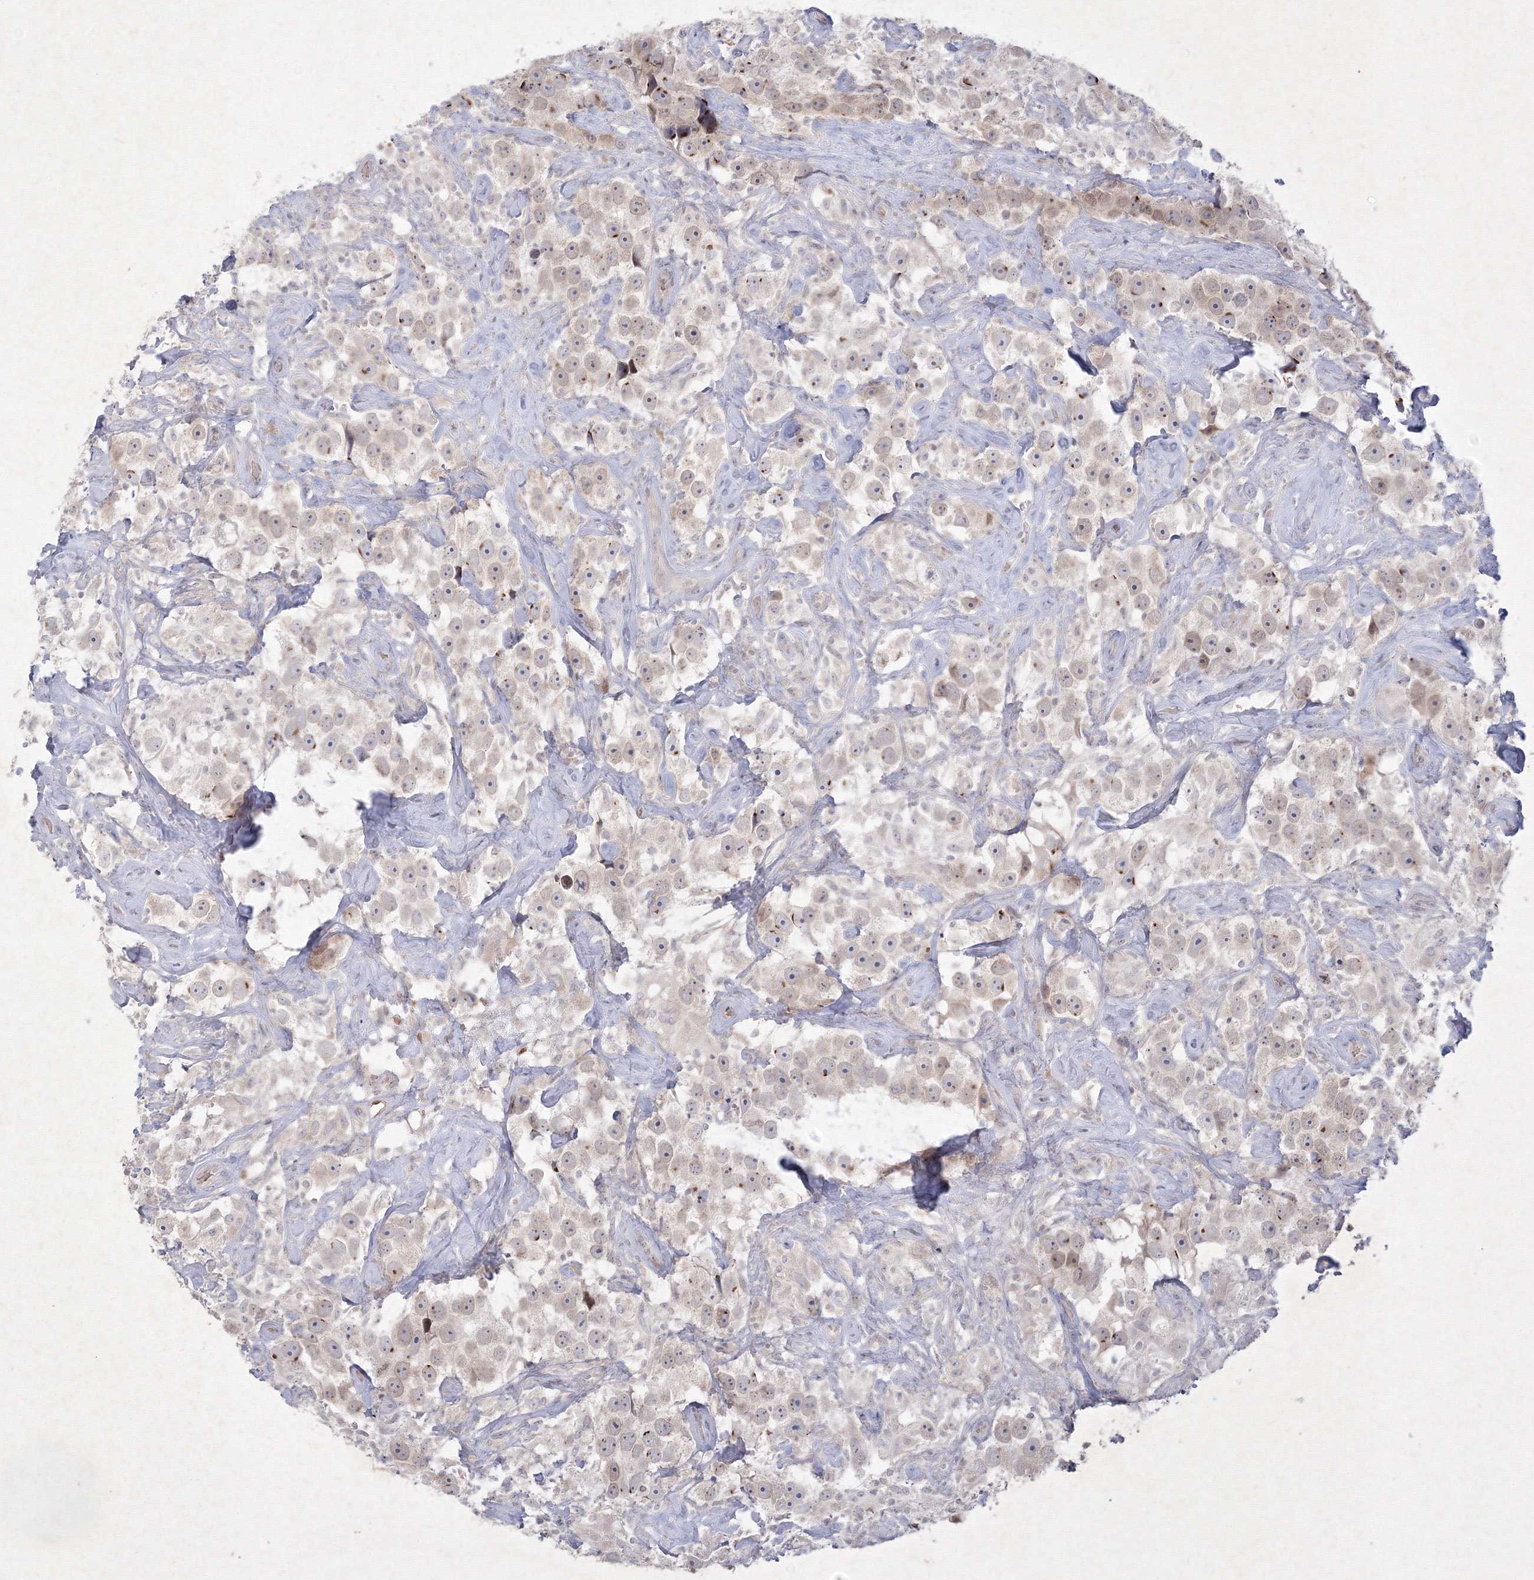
{"staining": {"intensity": "moderate", "quantity": "<25%", "location": "cytoplasmic/membranous"}, "tissue": "testis cancer", "cell_type": "Tumor cells", "image_type": "cancer", "snomed": [{"axis": "morphology", "description": "Seminoma, NOS"}, {"axis": "topography", "description": "Testis"}], "caption": "Tumor cells reveal low levels of moderate cytoplasmic/membranous expression in approximately <25% of cells in human testis cancer.", "gene": "NXPE3", "patient": {"sex": "male", "age": 49}}